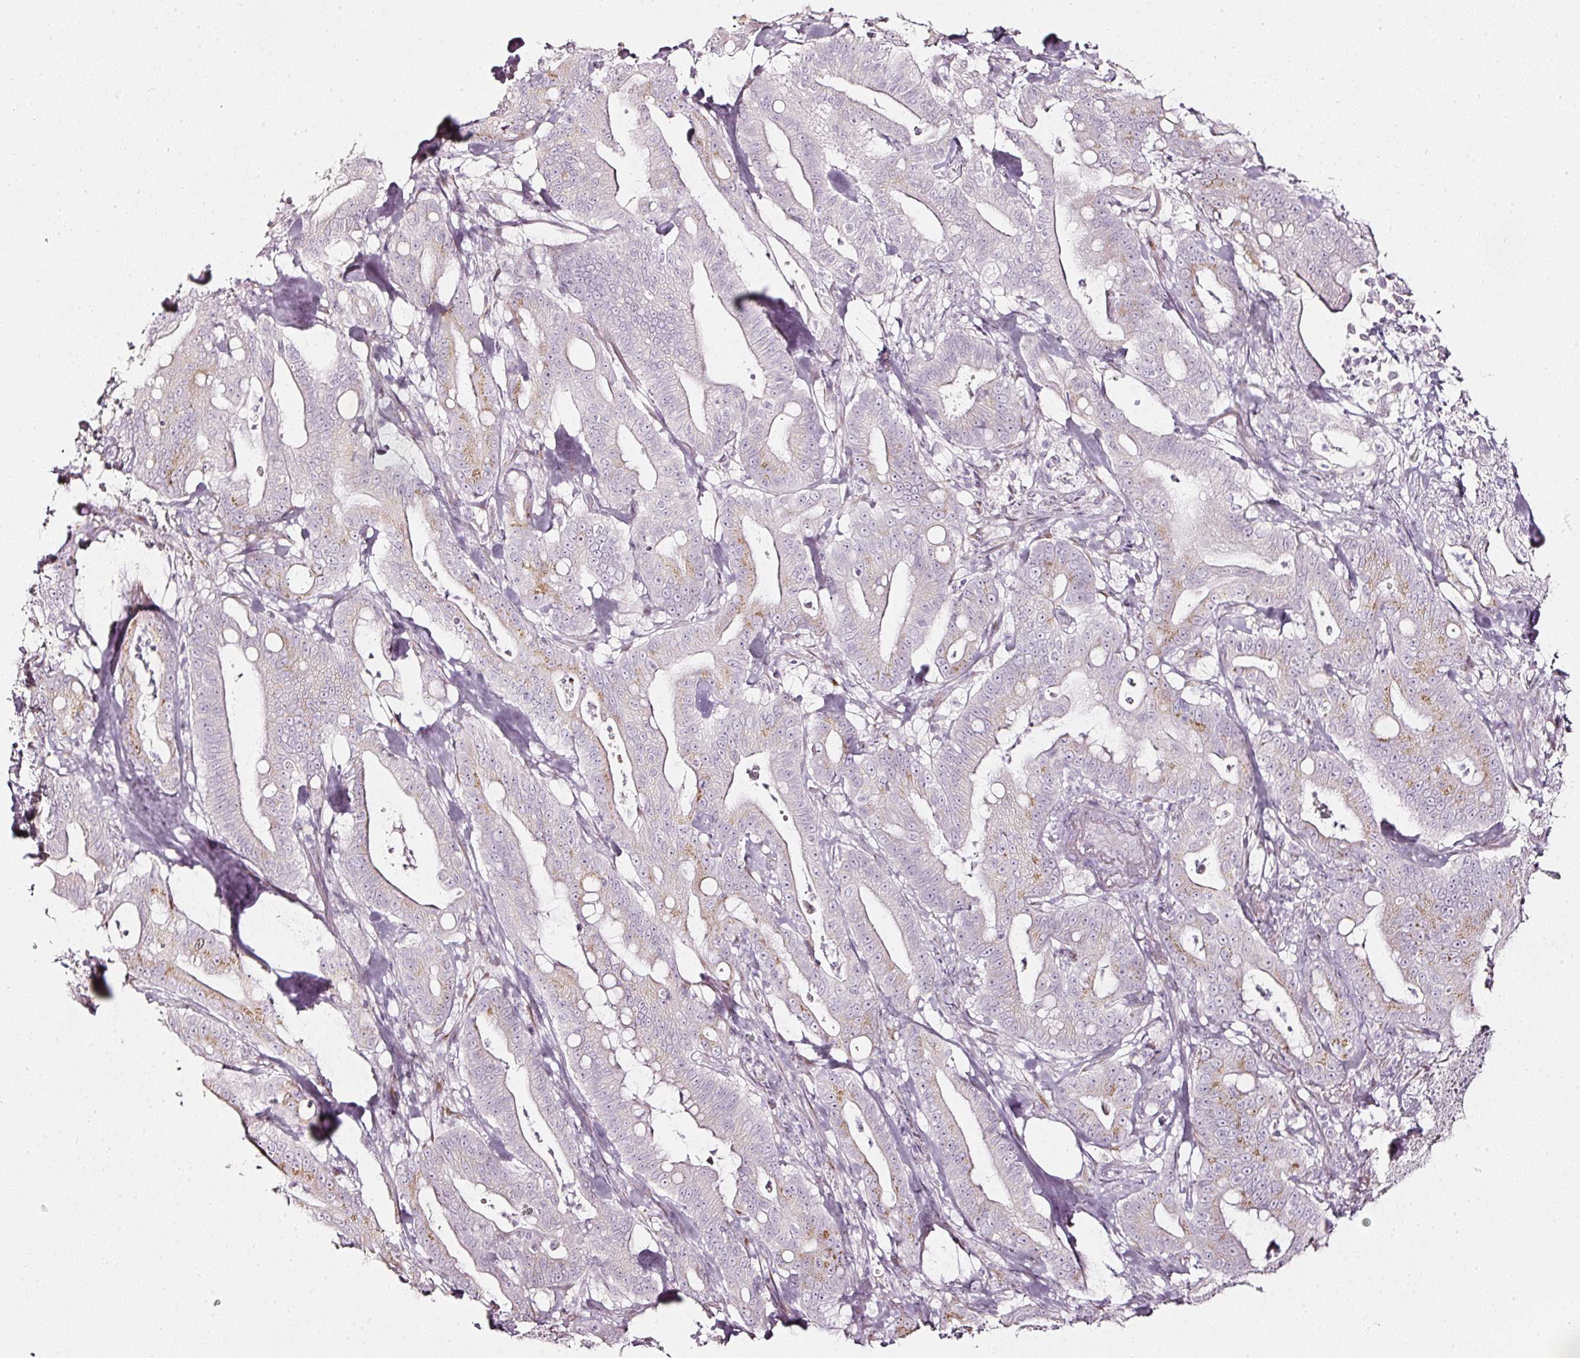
{"staining": {"intensity": "weak", "quantity": "<25%", "location": "cytoplasmic/membranous"}, "tissue": "pancreatic cancer", "cell_type": "Tumor cells", "image_type": "cancer", "snomed": [{"axis": "morphology", "description": "Adenocarcinoma, NOS"}, {"axis": "topography", "description": "Pancreas"}], "caption": "Immunohistochemistry of pancreatic adenocarcinoma exhibits no staining in tumor cells.", "gene": "SDF4", "patient": {"sex": "male", "age": 71}}